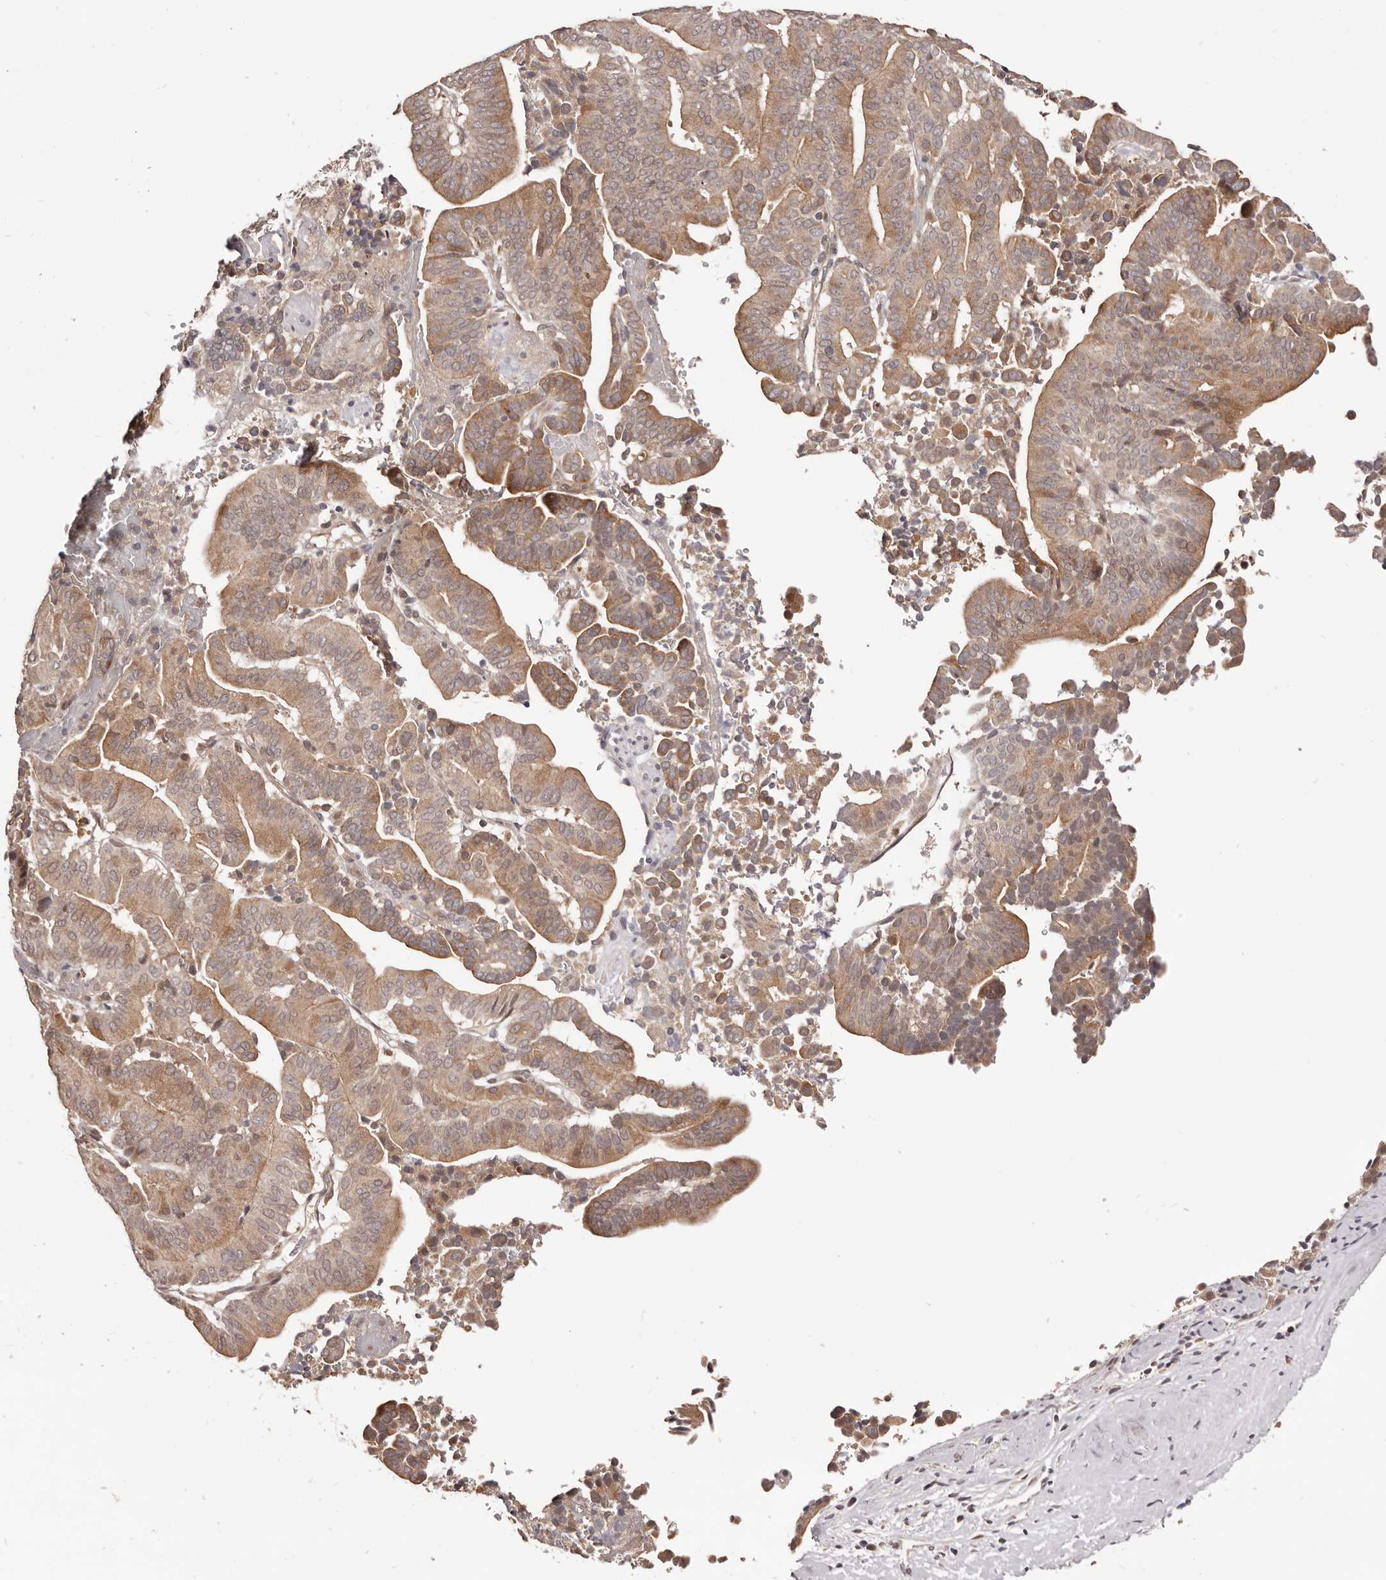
{"staining": {"intensity": "moderate", "quantity": ">75%", "location": "cytoplasmic/membranous"}, "tissue": "liver cancer", "cell_type": "Tumor cells", "image_type": "cancer", "snomed": [{"axis": "morphology", "description": "Cholangiocarcinoma"}, {"axis": "topography", "description": "Liver"}], "caption": "DAB immunohistochemical staining of human cholangiocarcinoma (liver) displays moderate cytoplasmic/membranous protein expression in about >75% of tumor cells.", "gene": "MDP1", "patient": {"sex": "female", "age": 75}}